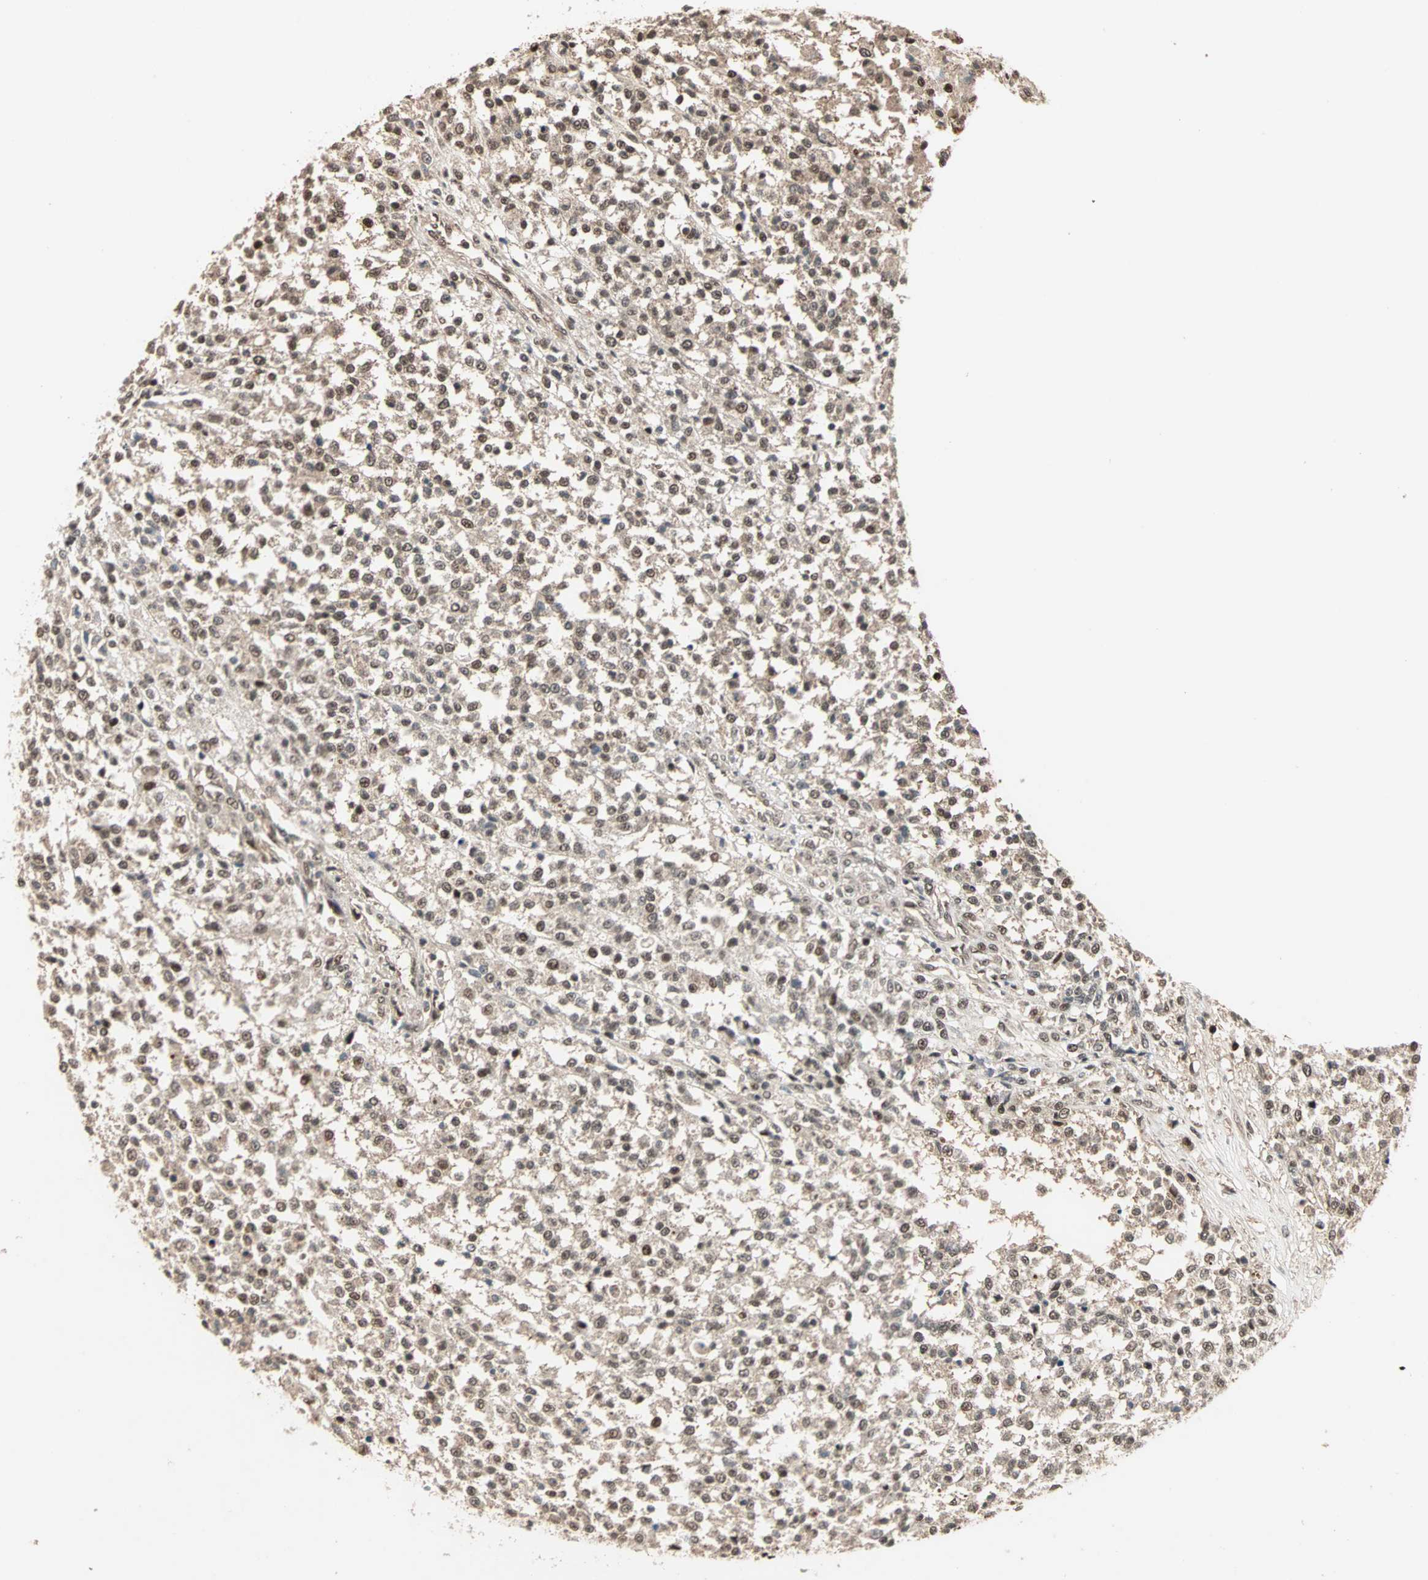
{"staining": {"intensity": "moderate", "quantity": ">75%", "location": "nuclear"}, "tissue": "testis cancer", "cell_type": "Tumor cells", "image_type": "cancer", "snomed": [{"axis": "morphology", "description": "Seminoma, NOS"}, {"axis": "topography", "description": "Testis"}], "caption": "This photomicrograph reveals immunohistochemistry staining of seminoma (testis), with medium moderate nuclear expression in about >75% of tumor cells.", "gene": "ZNF701", "patient": {"sex": "male", "age": 59}}